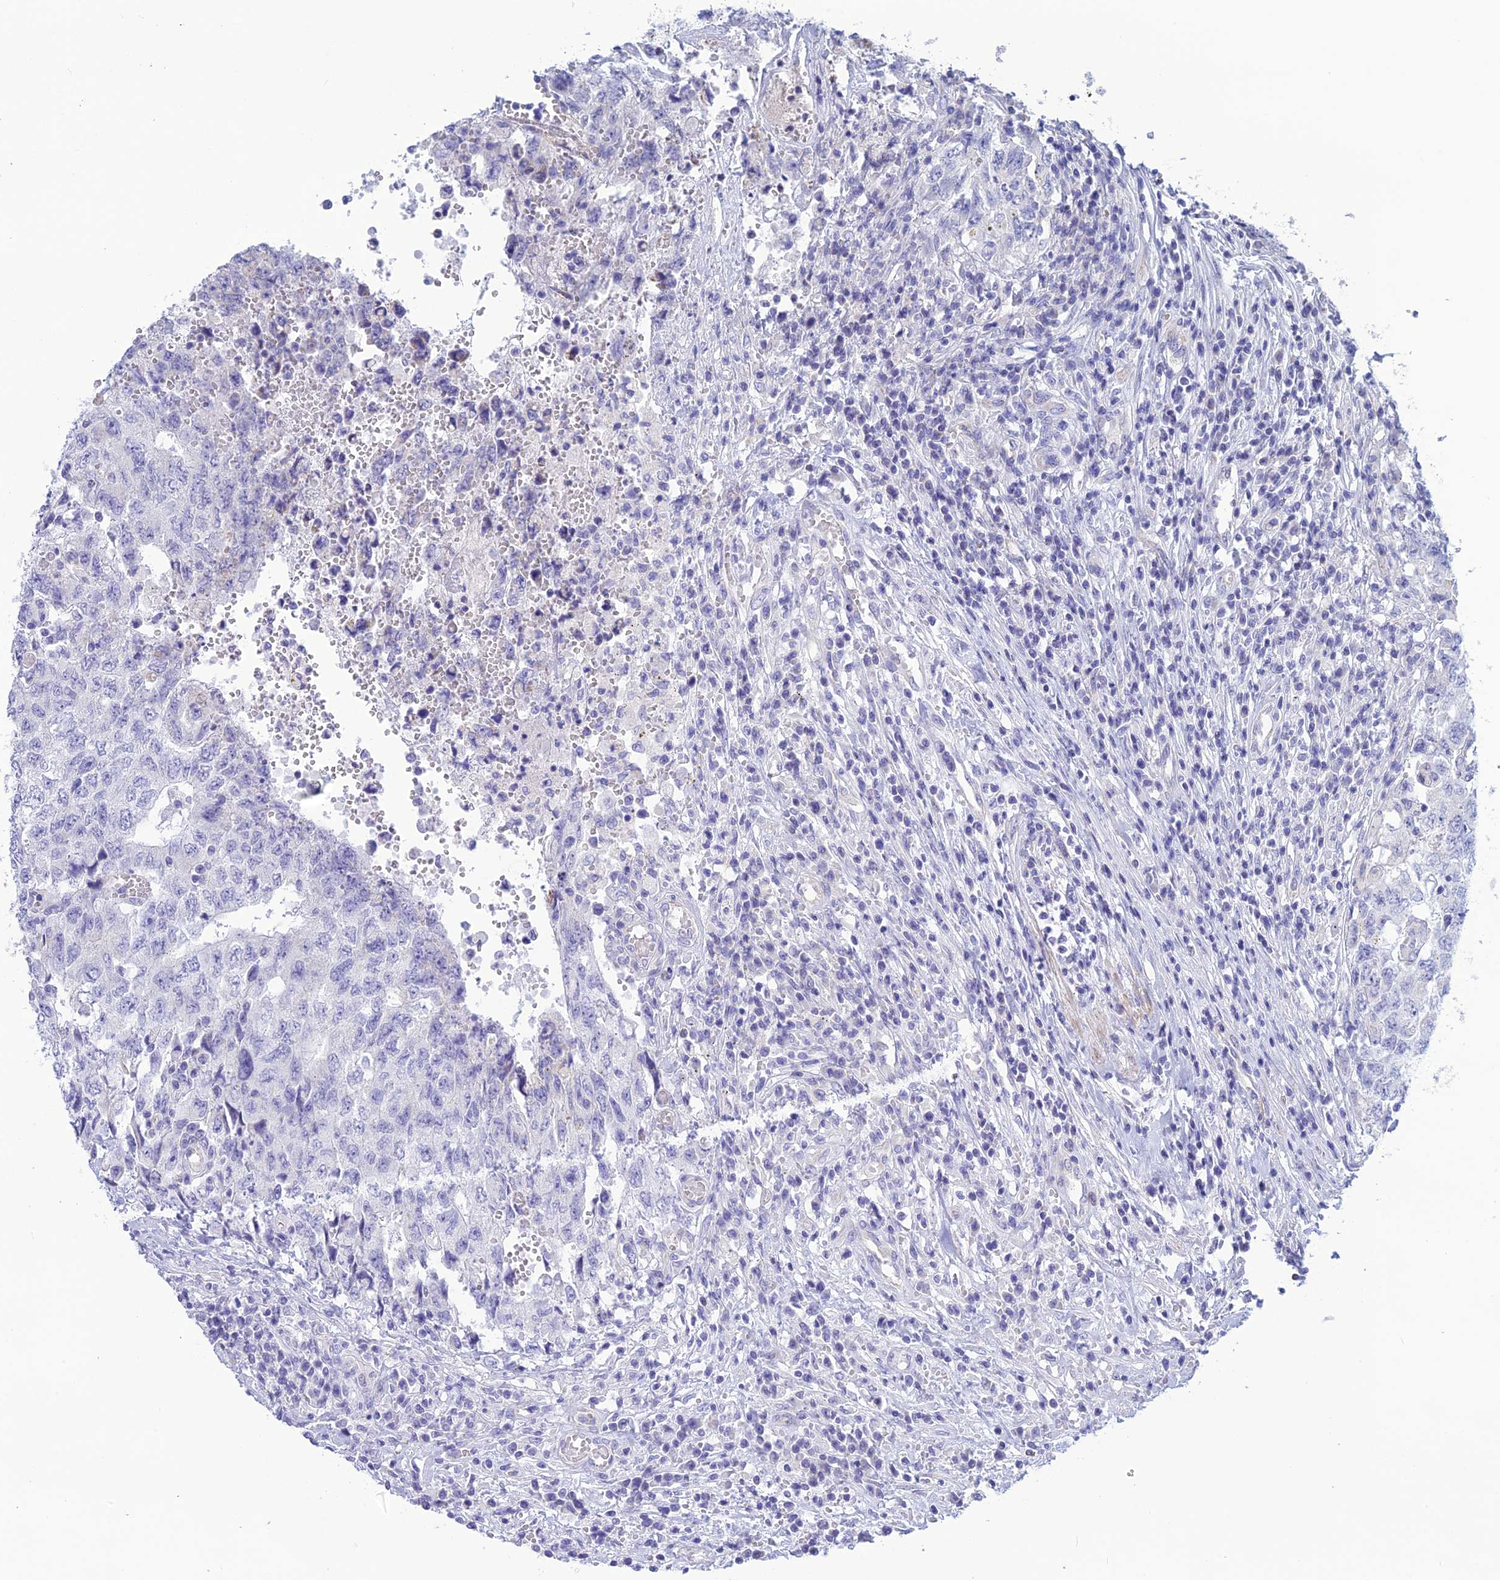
{"staining": {"intensity": "negative", "quantity": "none", "location": "none"}, "tissue": "testis cancer", "cell_type": "Tumor cells", "image_type": "cancer", "snomed": [{"axis": "morphology", "description": "Carcinoma, Embryonal, NOS"}, {"axis": "topography", "description": "Testis"}], "caption": "Human testis cancer stained for a protein using IHC demonstrates no expression in tumor cells.", "gene": "POMGNT1", "patient": {"sex": "male", "age": 34}}